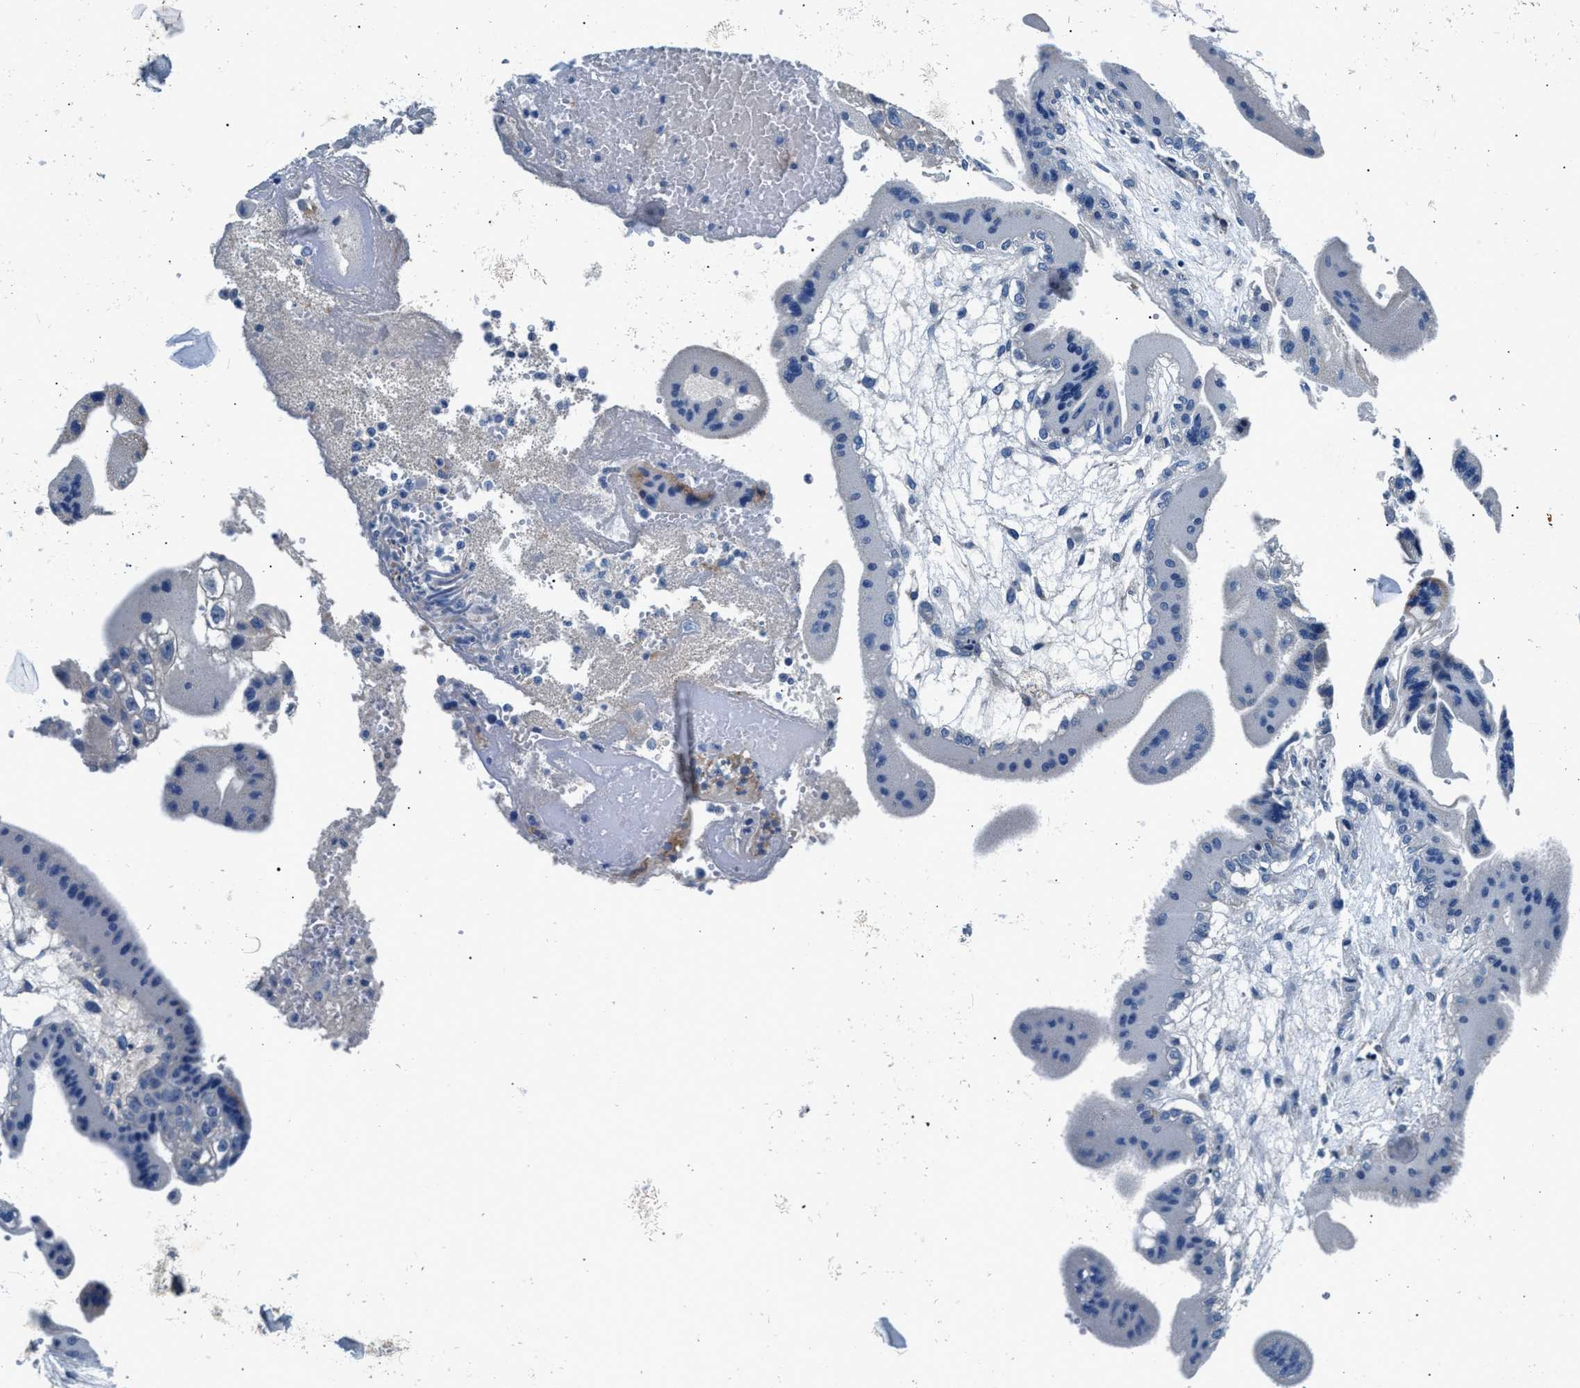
{"staining": {"intensity": "negative", "quantity": "none", "location": "none"}, "tissue": "fallopian tube", "cell_type": "Glandular cells", "image_type": "normal", "snomed": [{"axis": "morphology", "description": "Normal tissue, NOS"}, {"axis": "topography", "description": "Fallopian tube"}, {"axis": "topography", "description": "Placenta"}], "caption": "Glandular cells are negative for protein expression in unremarkable human fallopian tube.", "gene": "CDRT4", "patient": {"sex": "female", "age": 32}}